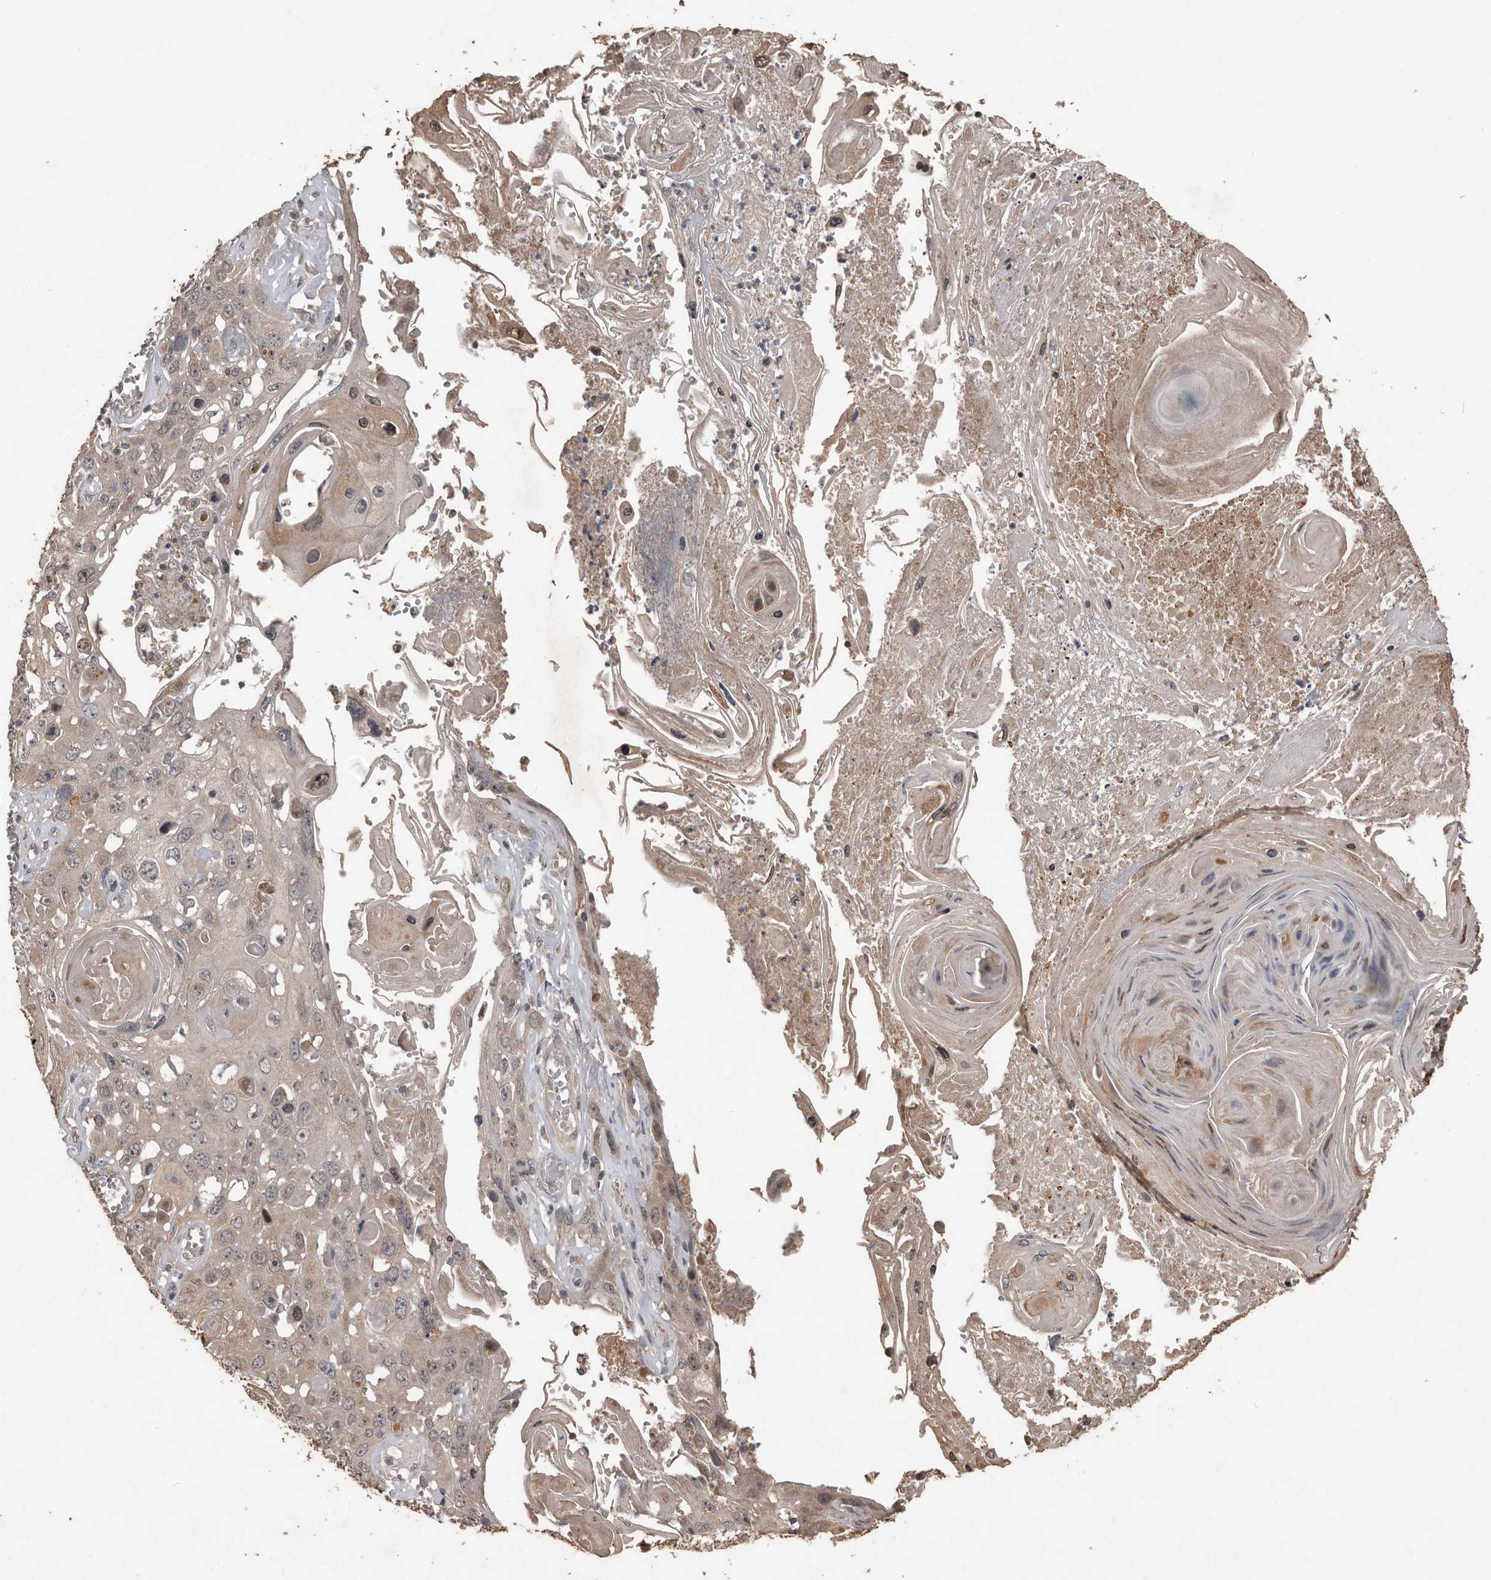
{"staining": {"intensity": "weak", "quantity": "<25%", "location": "cytoplasmic/membranous,nuclear"}, "tissue": "skin cancer", "cell_type": "Tumor cells", "image_type": "cancer", "snomed": [{"axis": "morphology", "description": "Squamous cell carcinoma, NOS"}, {"axis": "topography", "description": "Skin"}], "caption": "Human skin cancer (squamous cell carcinoma) stained for a protein using immunohistochemistry exhibits no expression in tumor cells.", "gene": "BAMBI", "patient": {"sex": "male", "age": 55}}